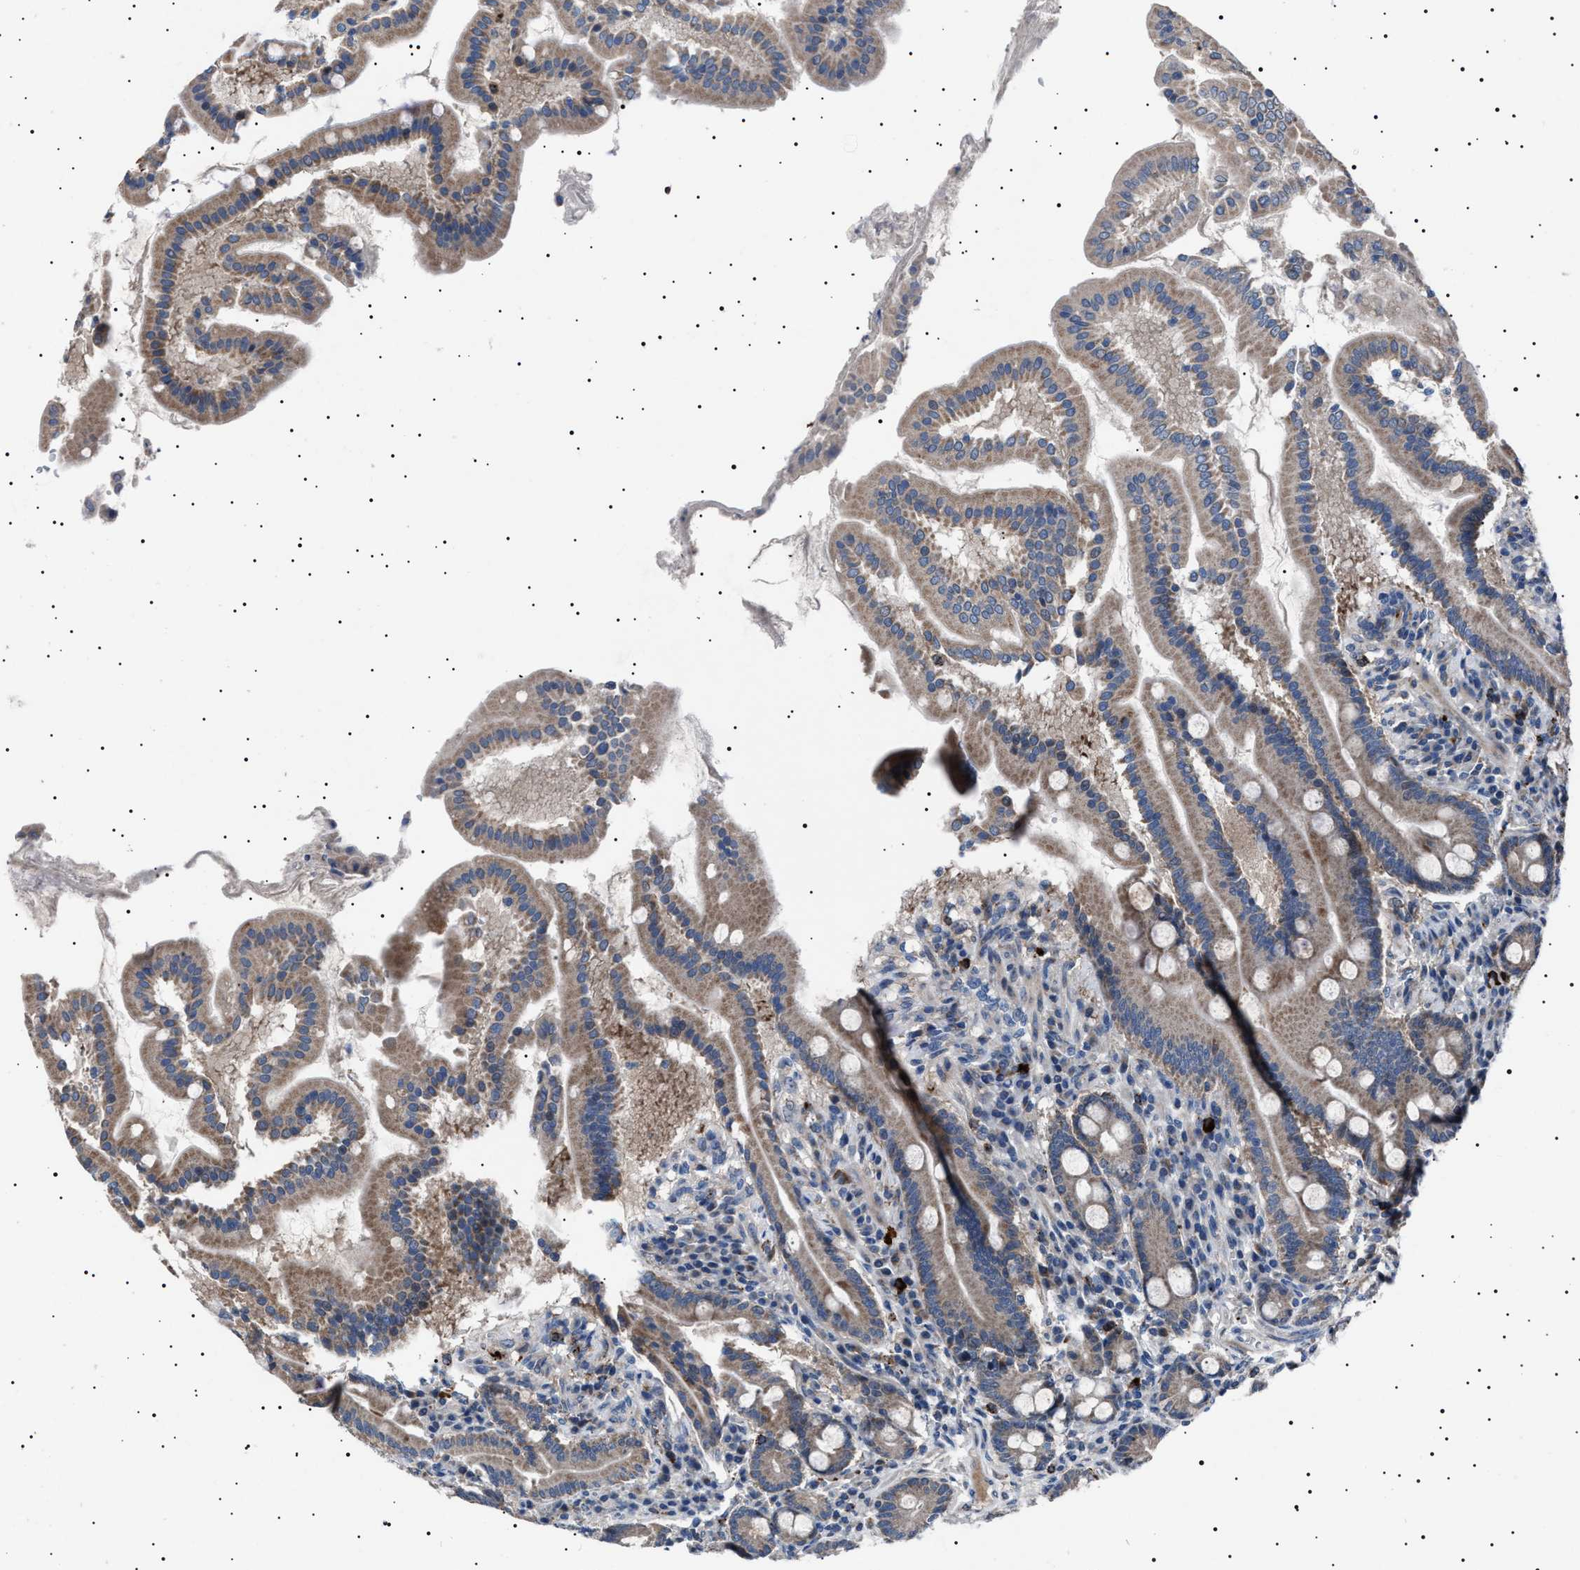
{"staining": {"intensity": "moderate", "quantity": ">75%", "location": "cytoplasmic/membranous"}, "tissue": "duodenum", "cell_type": "Glandular cells", "image_type": "normal", "snomed": [{"axis": "morphology", "description": "Normal tissue, NOS"}, {"axis": "topography", "description": "Duodenum"}], "caption": "Glandular cells demonstrate medium levels of moderate cytoplasmic/membranous staining in approximately >75% of cells in unremarkable human duodenum. (DAB (3,3'-diaminobenzidine) IHC, brown staining for protein, blue staining for nuclei).", "gene": "PTRH1", "patient": {"sex": "male", "age": 50}}